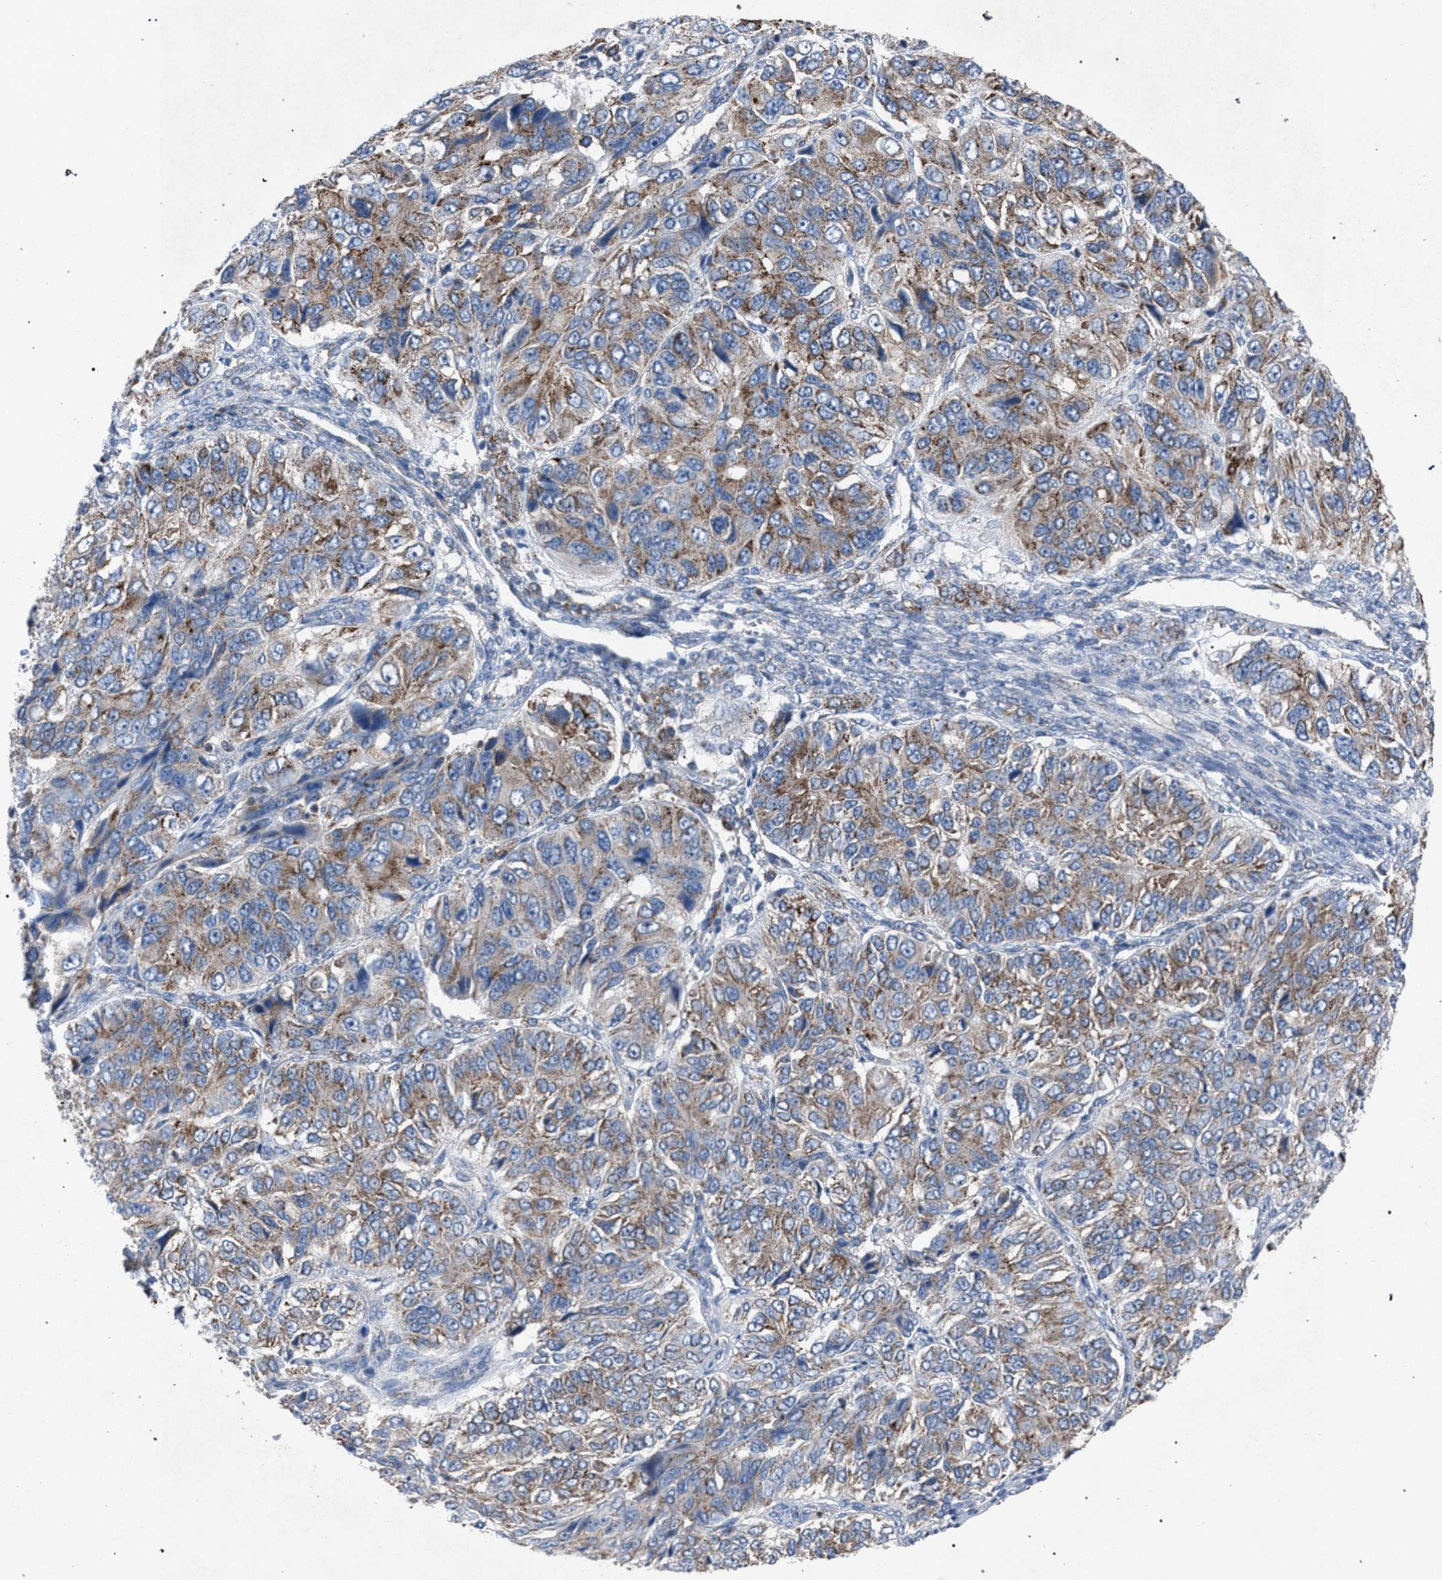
{"staining": {"intensity": "weak", "quantity": ">75%", "location": "cytoplasmic/membranous"}, "tissue": "ovarian cancer", "cell_type": "Tumor cells", "image_type": "cancer", "snomed": [{"axis": "morphology", "description": "Carcinoma, endometroid"}, {"axis": "topography", "description": "Ovary"}], "caption": "Protein staining of ovarian cancer tissue shows weak cytoplasmic/membranous positivity in about >75% of tumor cells.", "gene": "HSD17B4", "patient": {"sex": "female", "age": 51}}